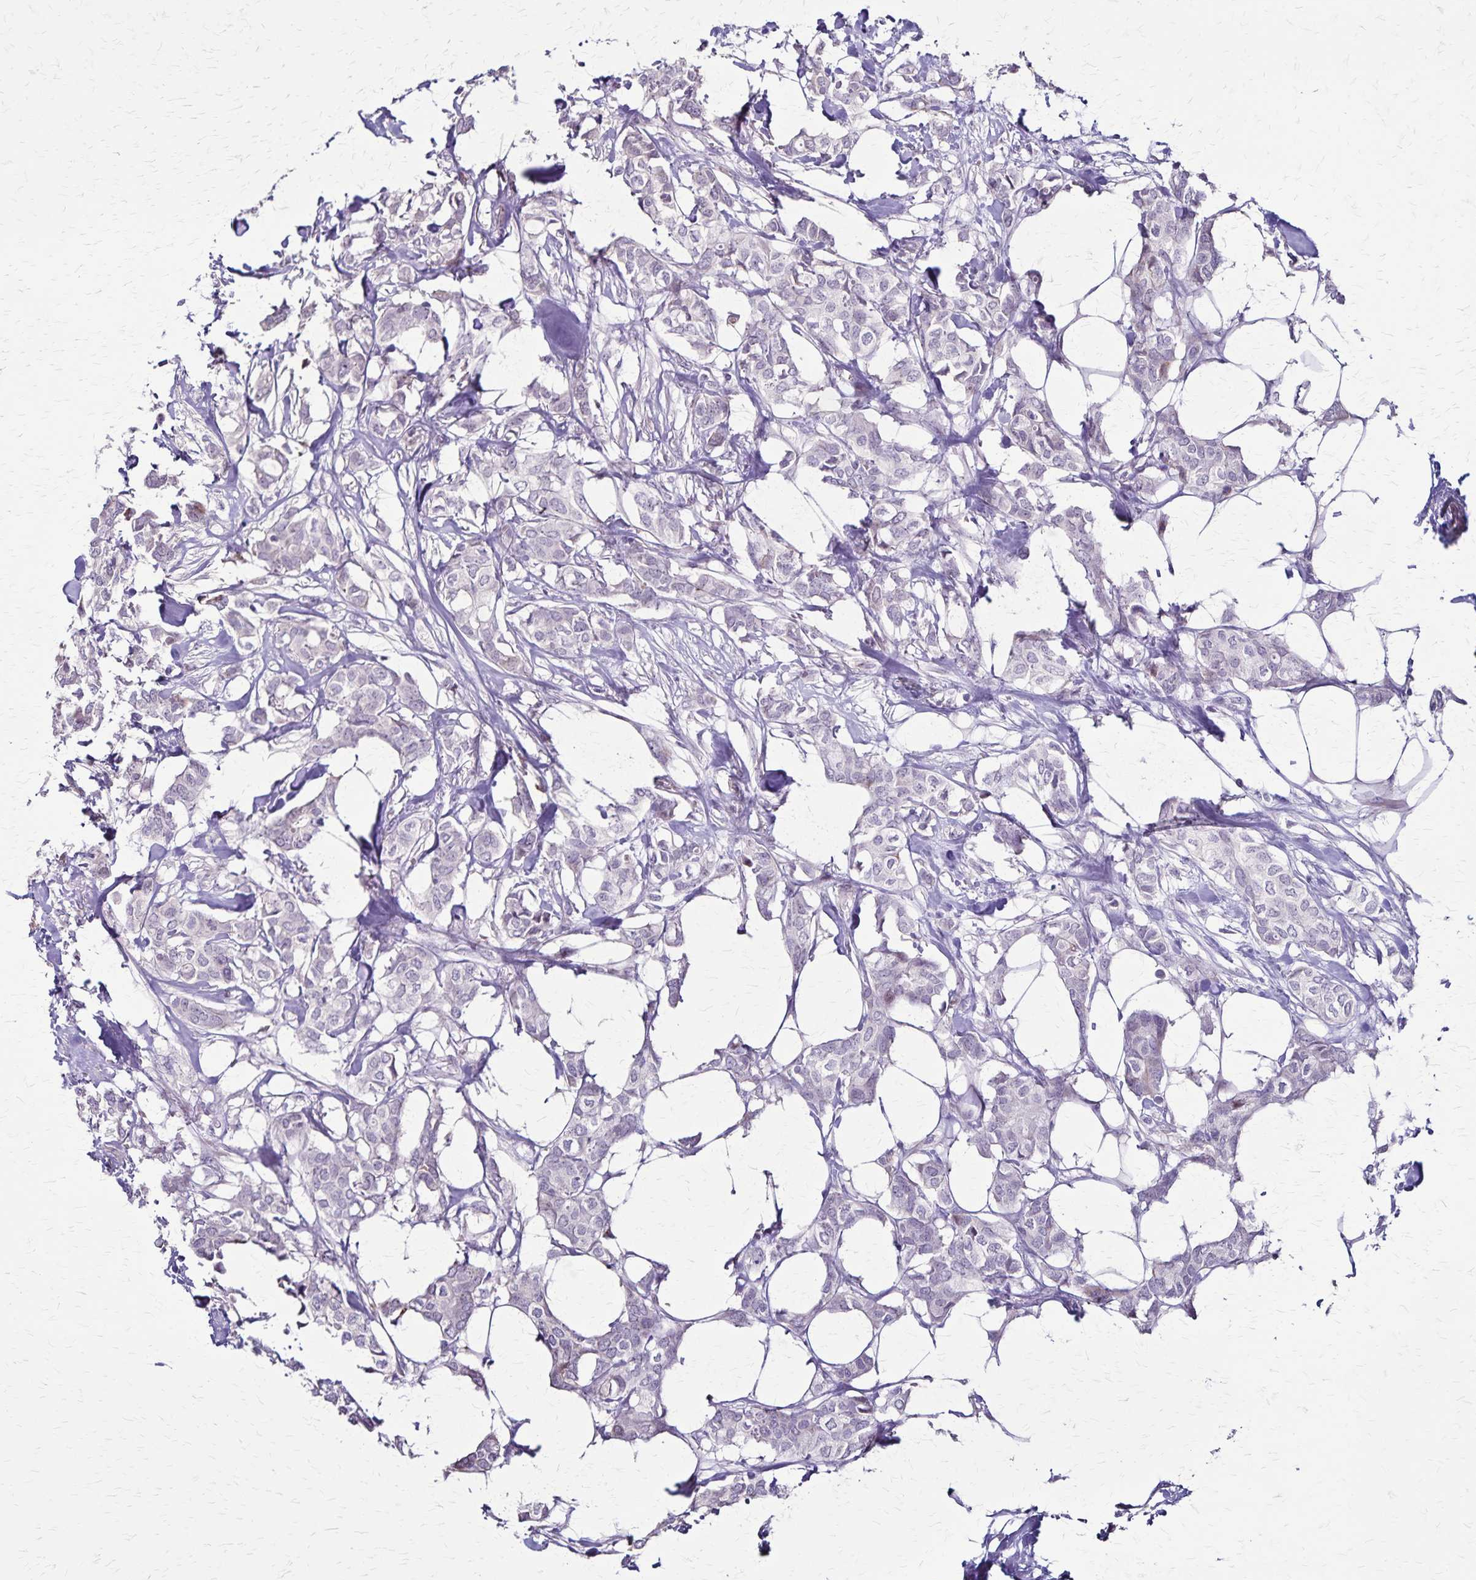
{"staining": {"intensity": "negative", "quantity": "none", "location": "none"}, "tissue": "breast cancer", "cell_type": "Tumor cells", "image_type": "cancer", "snomed": [{"axis": "morphology", "description": "Duct carcinoma"}, {"axis": "topography", "description": "Breast"}], "caption": "A micrograph of human breast intraductal carcinoma is negative for staining in tumor cells. (DAB IHC visualized using brightfield microscopy, high magnification).", "gene": "OR51B5", "patient": {"sex": "female", "age": 62}}